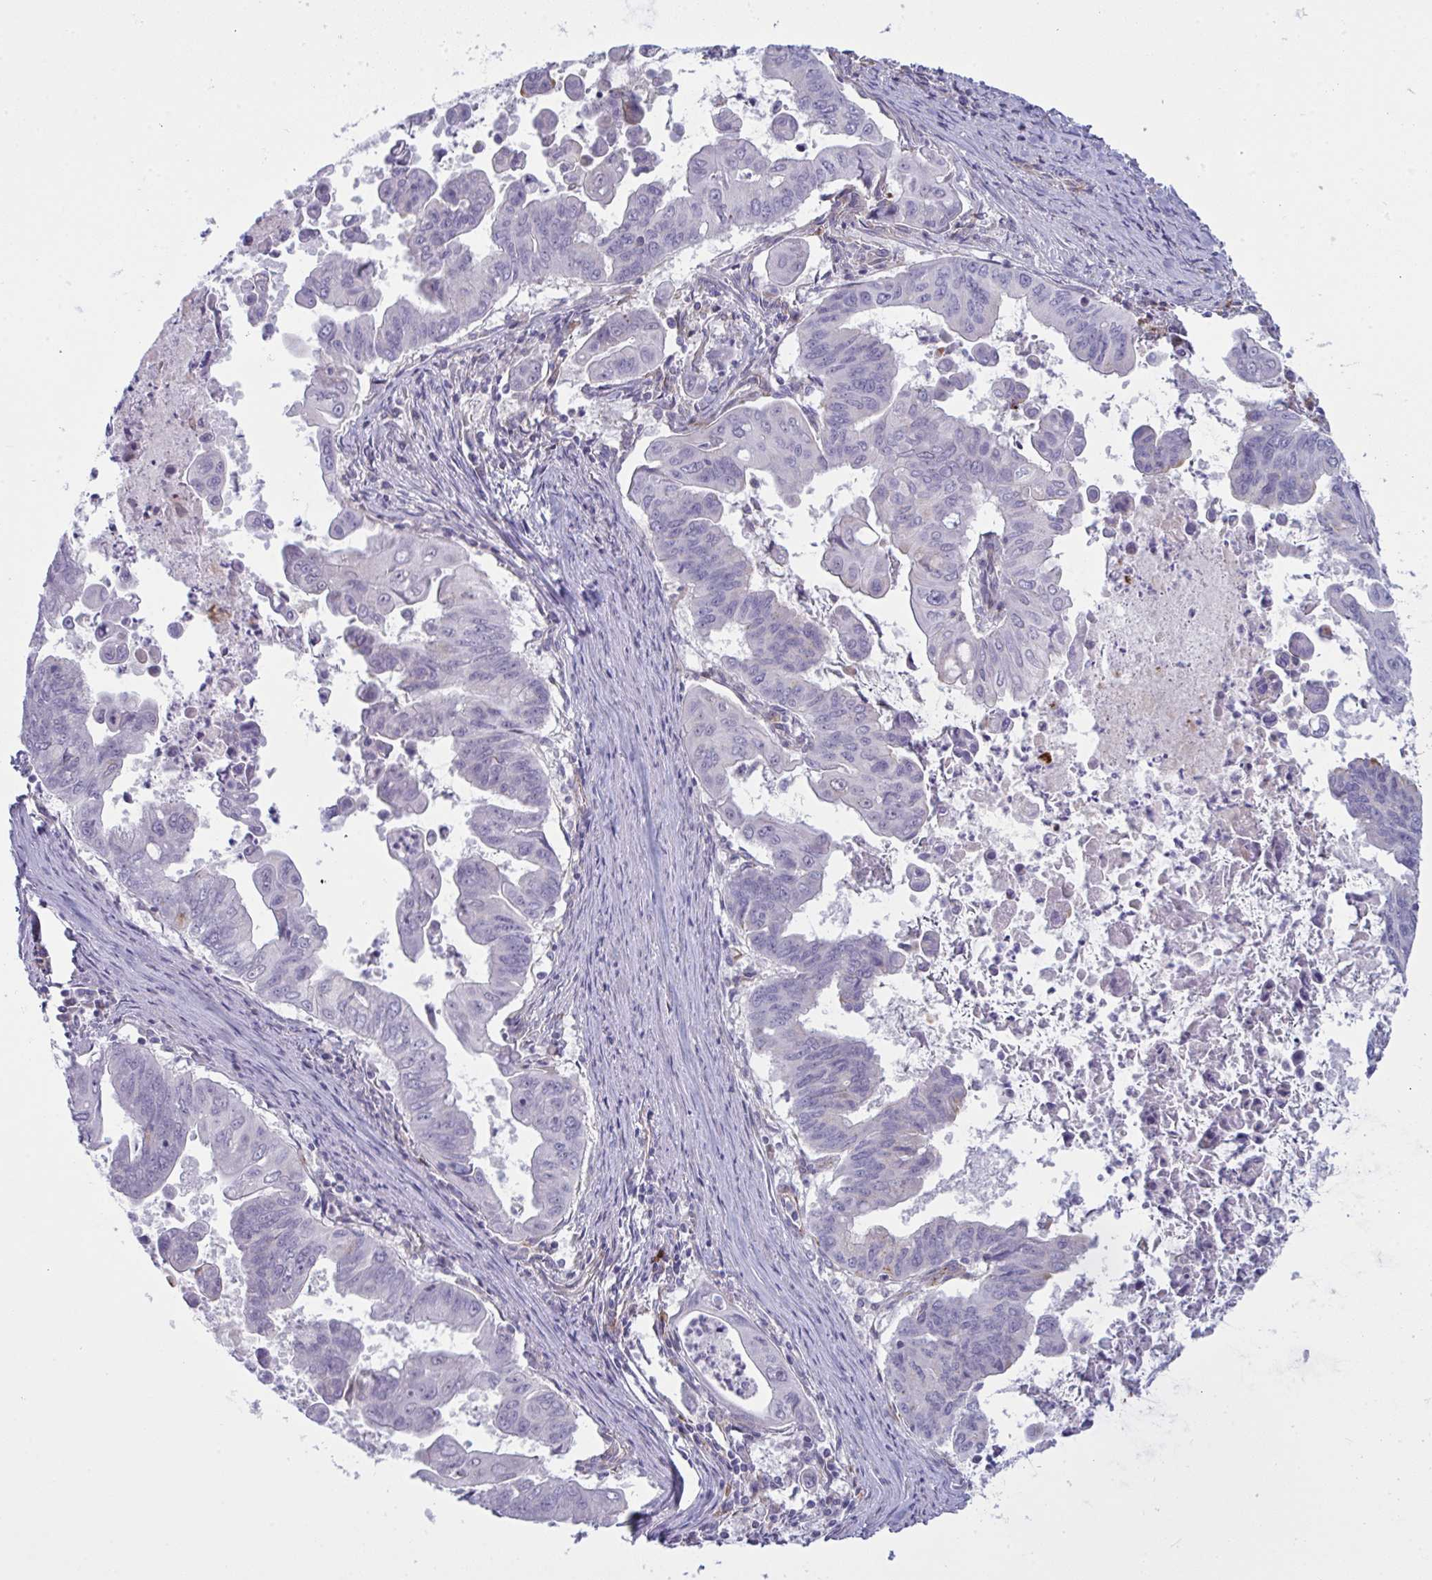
{"staining": {"intensity": "negative", "quantity": "none", "location": "none"}, "tissue": "stomach cancer", "cell_type": "Tumor cells", "image_type": "cancer", "snomed": [{"axis": "morphology", "description": "Adenocarcinoma, NOS"}, {"axis": "topography", "description": "Stomach, upper"}], "caption": "Tumor cells are negative for brown protein staining in stomach cancer (adenocarcinoma).", "gene": "DCBLD1", "patient": {"sex": "male", "age": 80}}